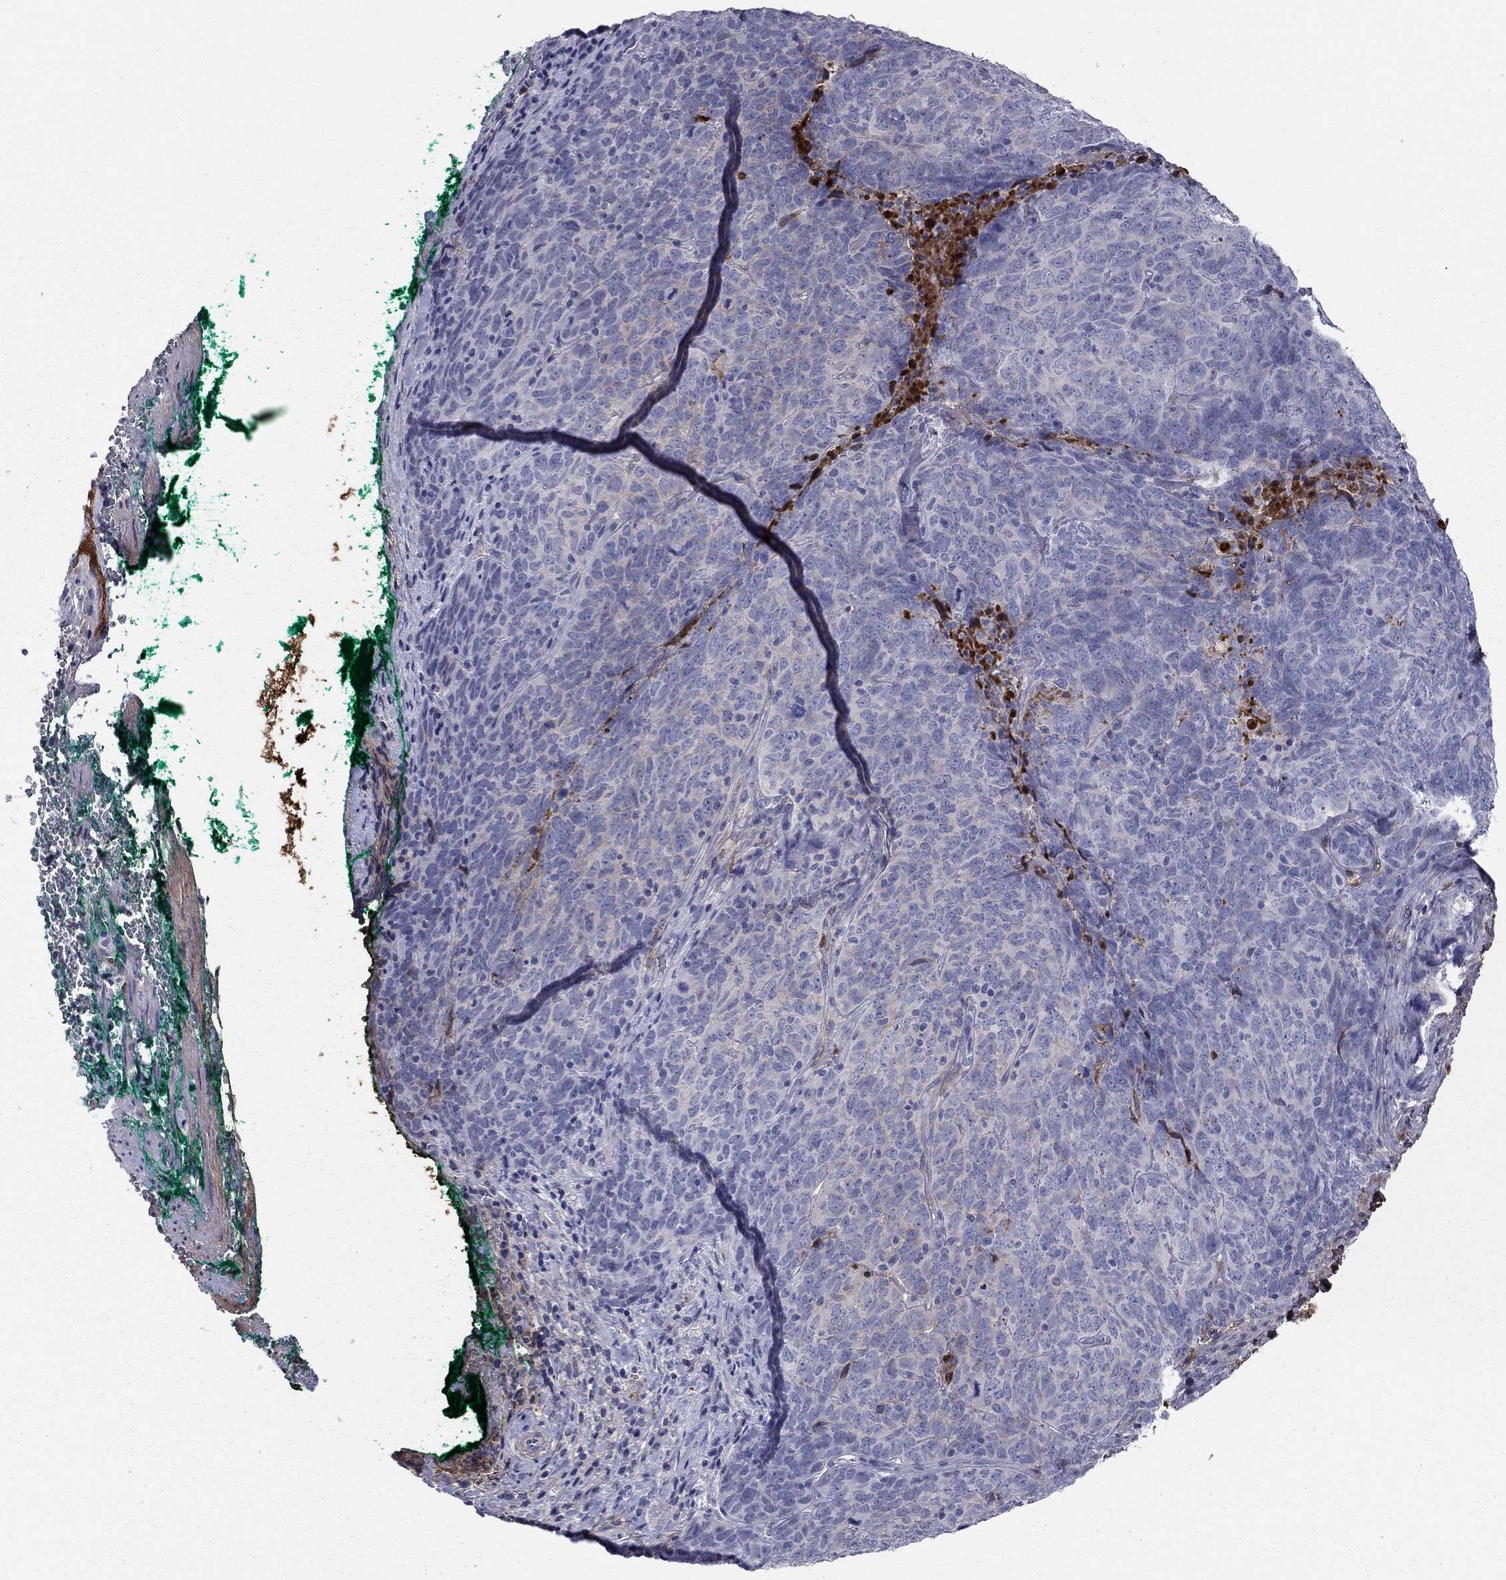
{"staining": {"intensity": "negative", "quantity": "none", "location": "none"}, "tissue": "skin cancer", "cell_type": "Tumor cells", "image_type": "cancer", "snomed": [{"axis": "morphology", "description": "Squamous cell carcinoma, NOS"}, {"axis": "topography", "description": "Skin"}, {"axis": "topography", "description": "Anal"}], "caption": "This is a image of immunohistochemistry staining of skin squamous cell carcinoma, which shows no expression in tumor cells. (DAB immunohistochemistry with hematoxylin counter stain).", "gene": "HPX", "patient": {"sex": "female", "age": 51}}